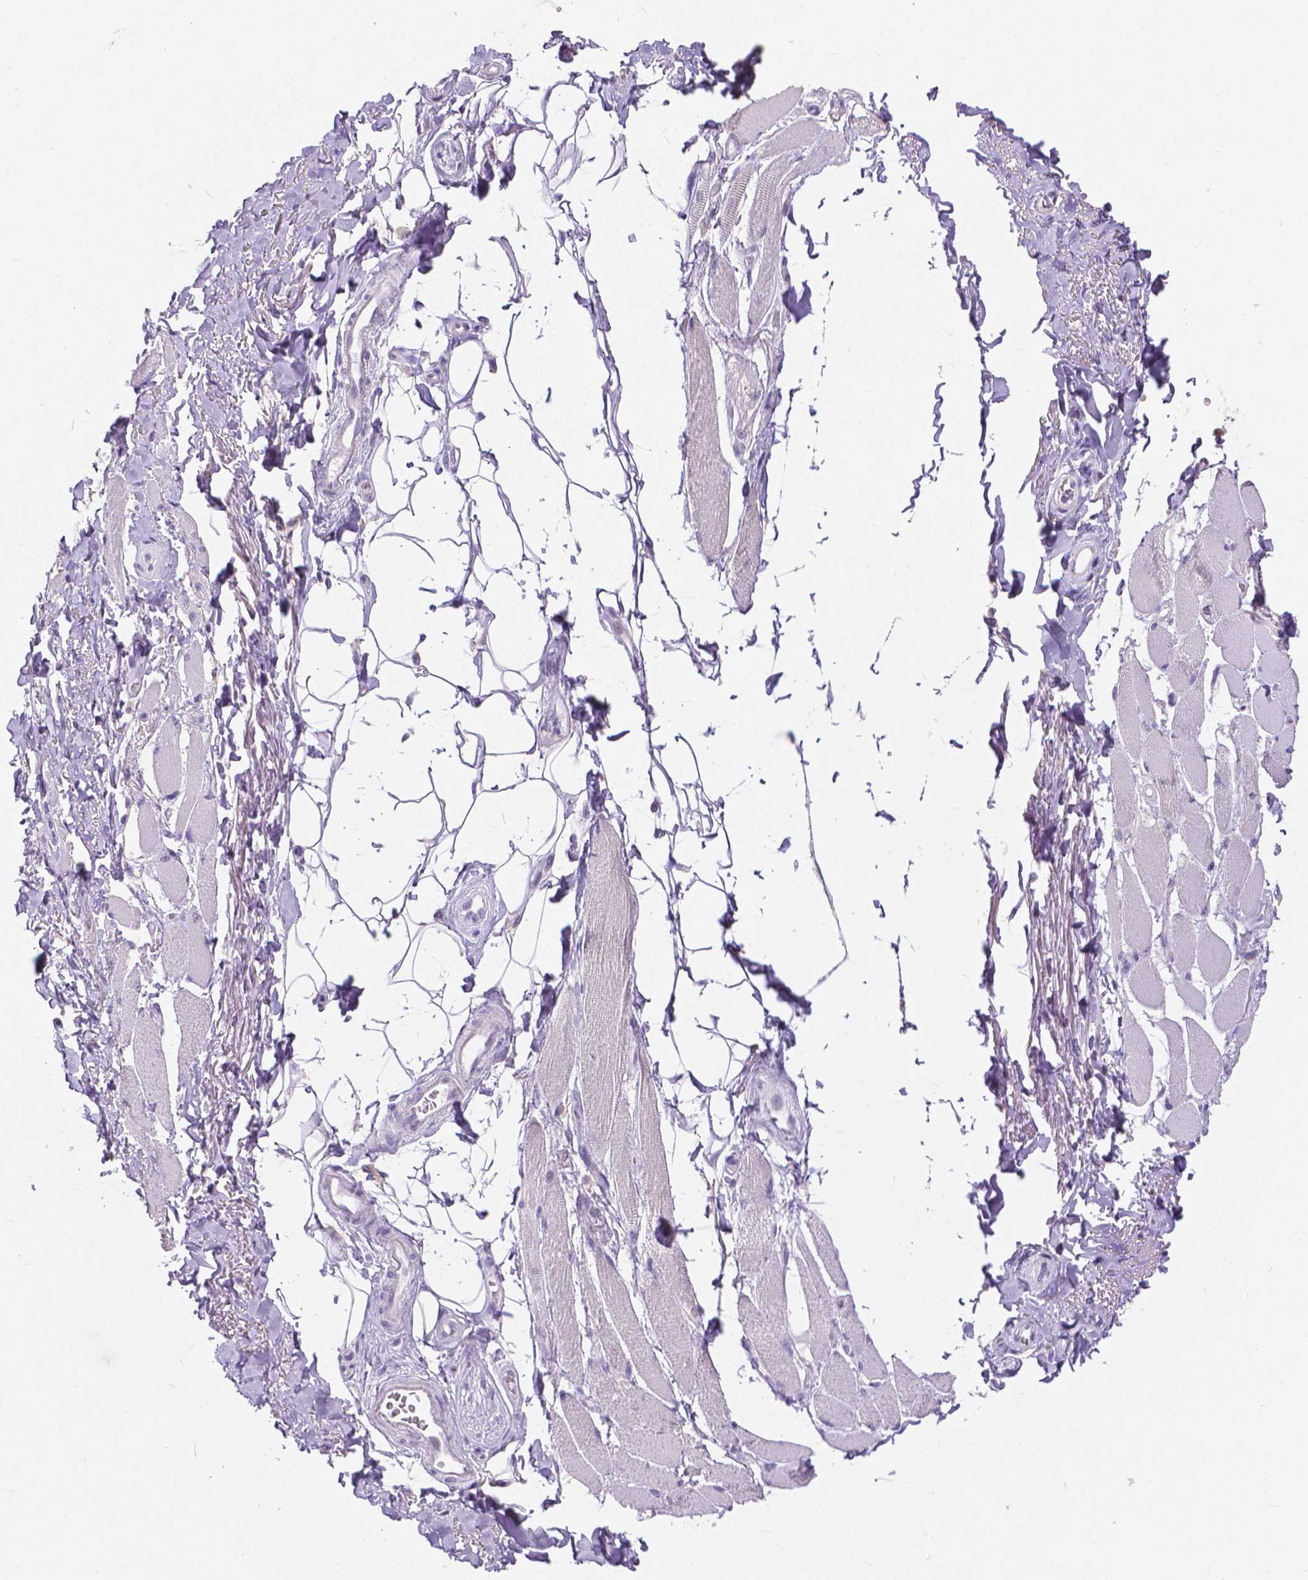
{"staining": {"intensity": "negative", "quantity": "none", "location": "none"}, "tissue": "skeletal muscle", "cell_type": "Myocytes", "image_type": "normal", "snomed": [{"axis": "morphology", "description": "Normal tissue, NOS"}, {"axis": "topography", "description": "Skeletal muscle"}, {"axis": "topography", "description": "Anal"}, {"axis": "topography", "description": "Peripheral nerve tissue"}], "caption": "A micrograph of human skeletal muscle is negative for staining in myocytes. (DAB (3,3'-diaminobenzidine) immunohistochemistry (IHC) visualized using brightfield microscopy, high magnification).", "gene": "CD4", "patient": {"sex": "male", "age": 53}}